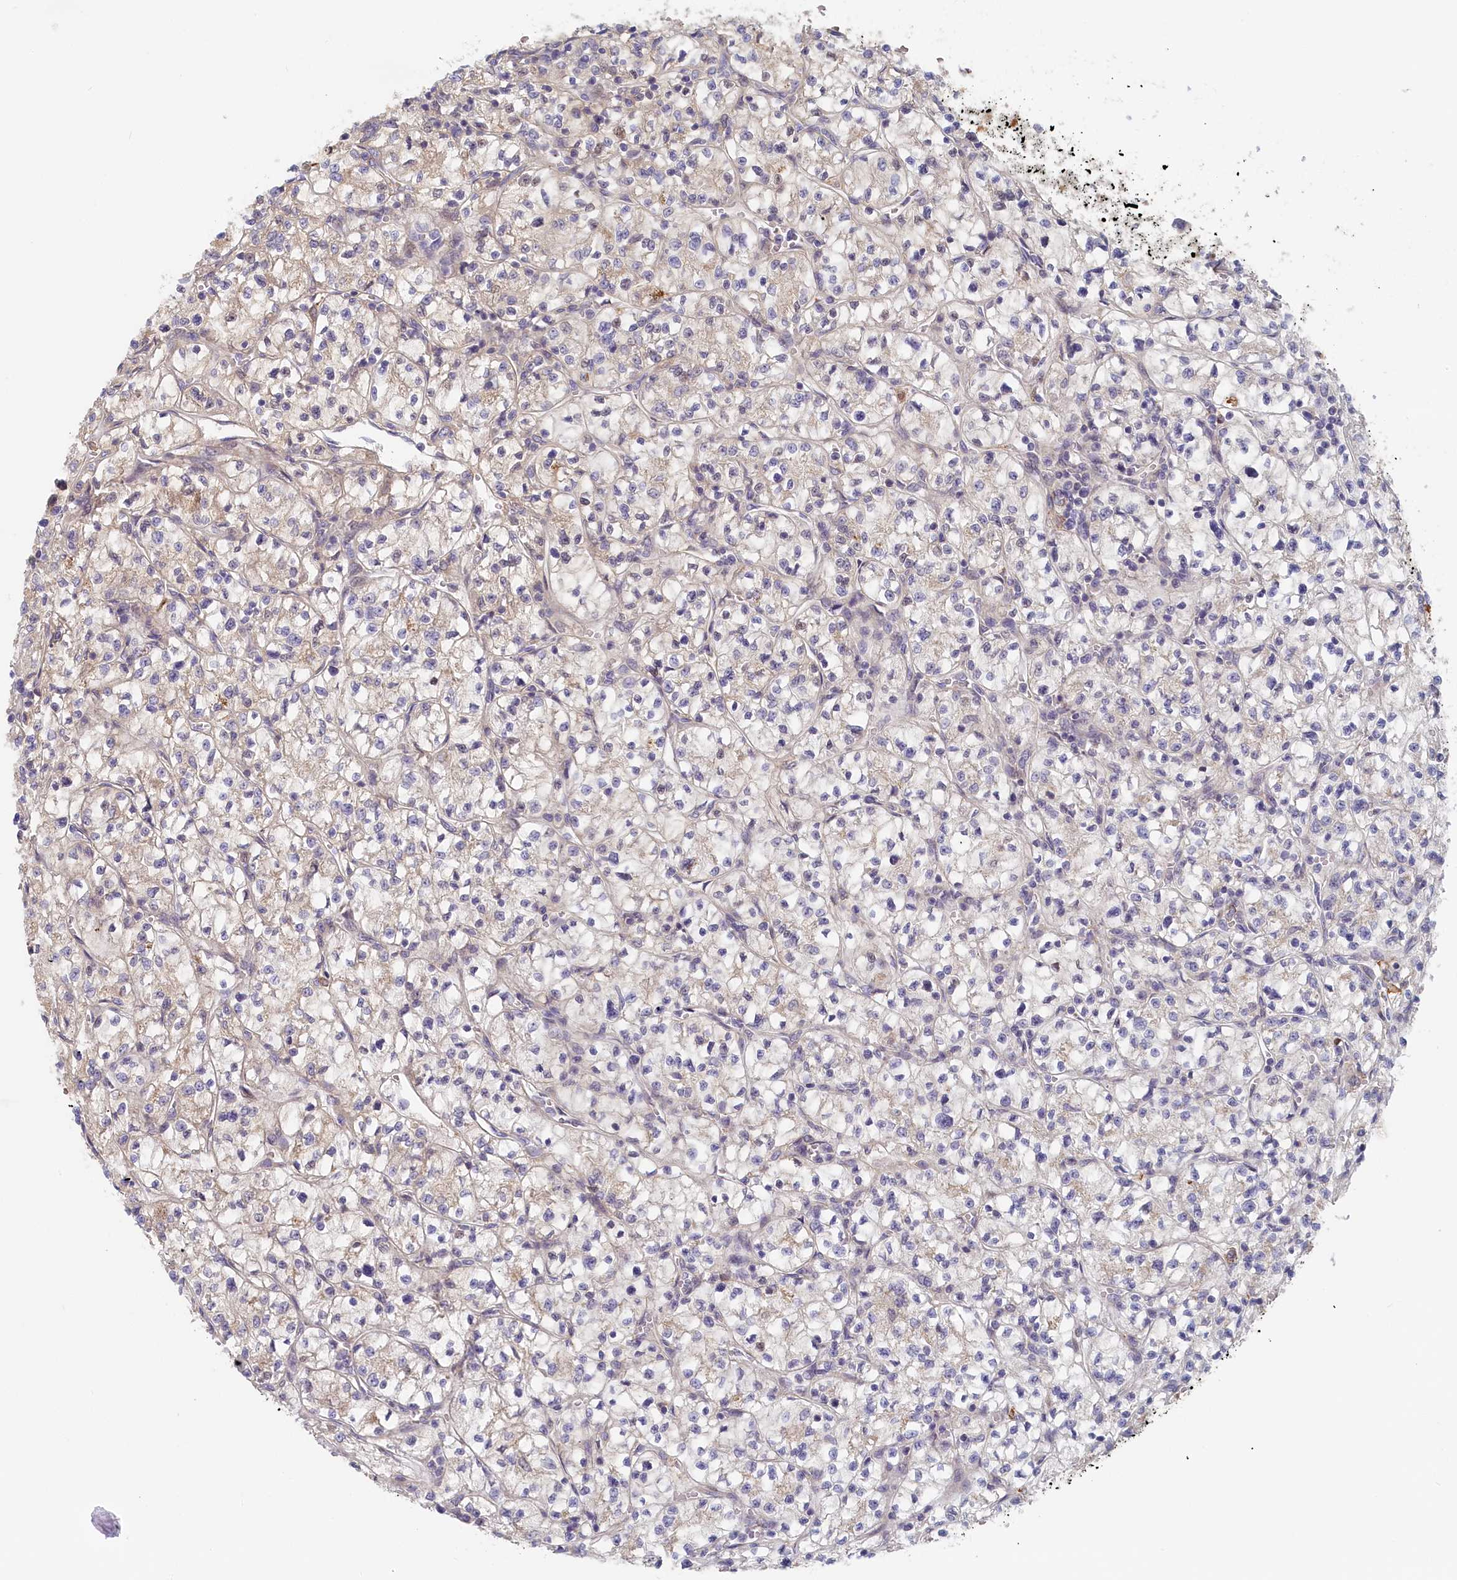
{"staining": {"intensity": "weak", "quantity": "<25%", "location": "cytoplasmic/membranous"}, "tissue": "renal cancer", "cell_type": "Tumor cells", "image_type": "cancer", "snomed": [{"axis": "morphology", "description": "Adenocarcinoma, NOS"}, {"axis": "topography", "description": "Kidney"}], "caption": "Renal cancer (adenocarcinoma) was stained to show a protein in brown. There is no significant staining in tumor cells.", "gene": "STX16", "patient": {"sex": "female", "age": 64}}